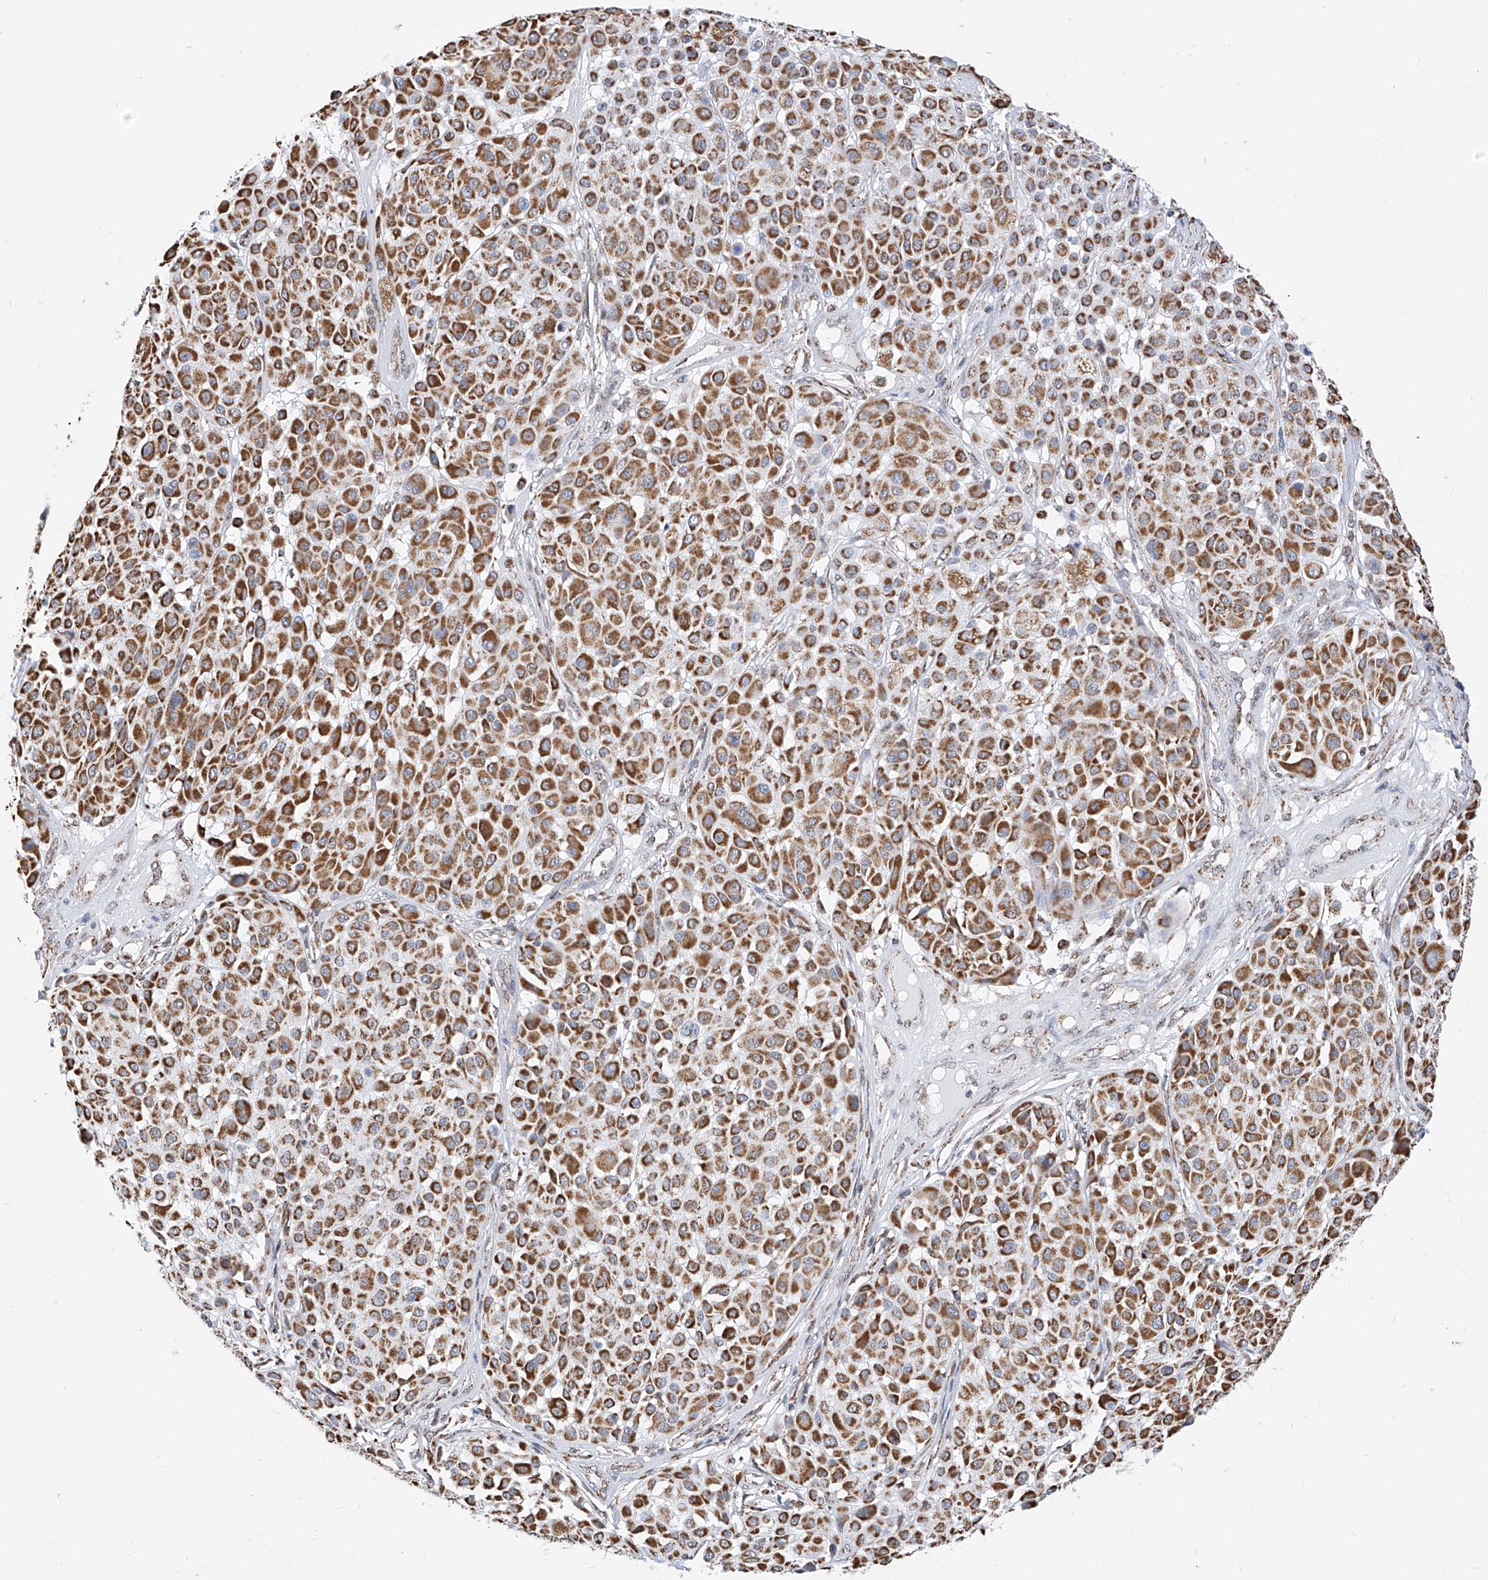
{"staining": {"intensity": "strong", "quantity": ">75%", "location": "cytoplasmic/membranous"}, "tissue": "melanoma", "cell_type": "Tumor cells", "image_type": "cancer", "snomed": [{"axis": "morphology", "description": "Malignant melanoma, Metastatic site"}, {"axis": "topography", "description": "Soft tissue"}], "caption": "Immunohistochemistry (IHC) image of neoplastic tissue: melanoma stained using immunohistochemistry (IHC) shows high levels of strong protein expression localized specifically in the cytoplasmic/membranous of tumor cells, appearing as a cytoplasmic/membranous brown color.", "gene": "NALCN", "patient": {"sex": "male", "age": 41}}